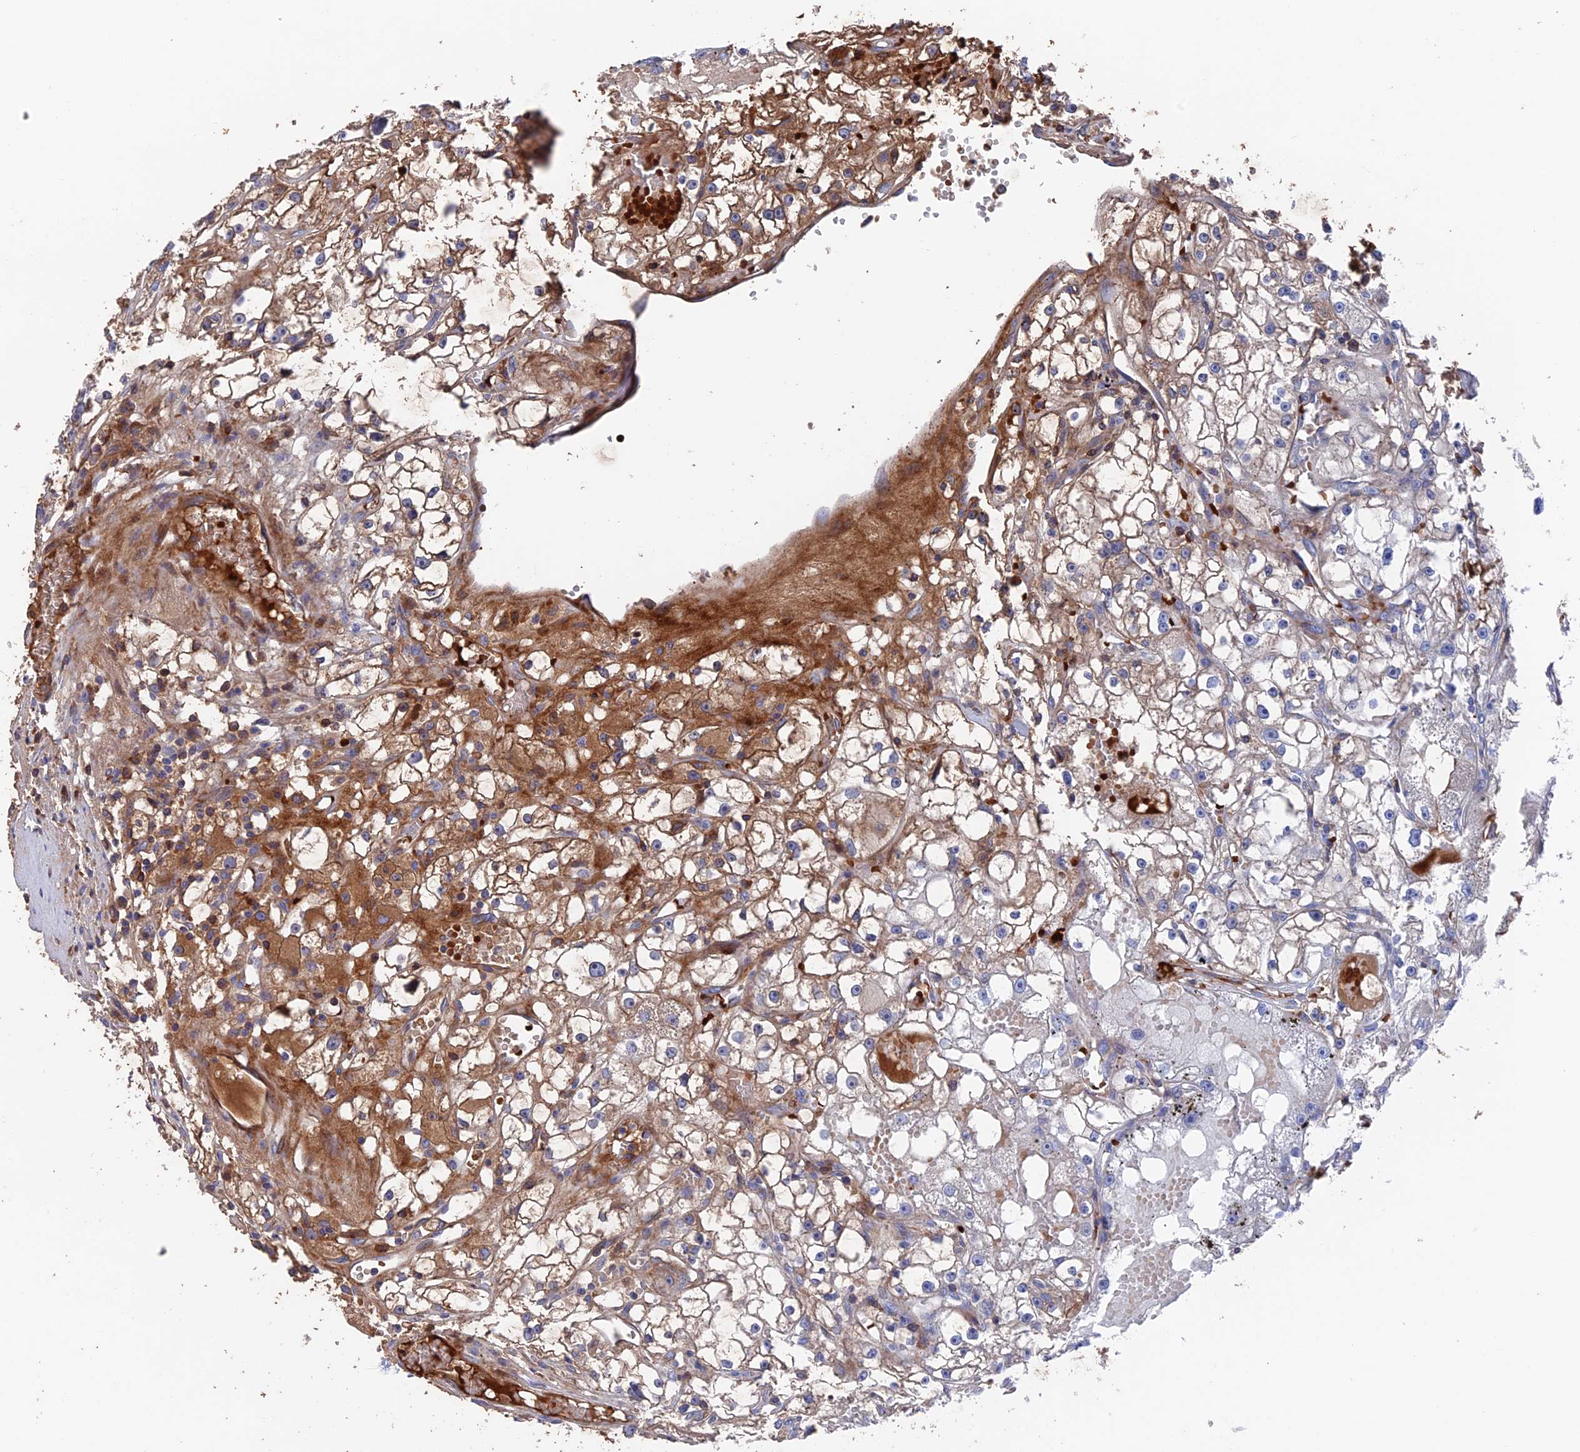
{"staining": {"intensity": "moderate", "quantity": "25%-75%", "location": "cytoplasmic/membranous"}, "tissue": "renal cancer", "cell_type": "Tumor cells", "image_type": "cancer", "snomed": [{"axis": "morphology", "description": "Adenocarcinoma, NOS"}, {"axis": "topography", "description": "Kidney"}], "caption": "The photomicrograph reveals staining of renal cancer, revealing moderate cytoplasmic/membranous protein expression (brown color) within tumor cells. The staining is performed using DAB (3,3'-diaminobenzidine) brown chromogen to label protein expression. The nuclei are counter-stained blue using hematoxylin.", "gene": "HPF1", "patient": {"sex": "male", "age": 56}}